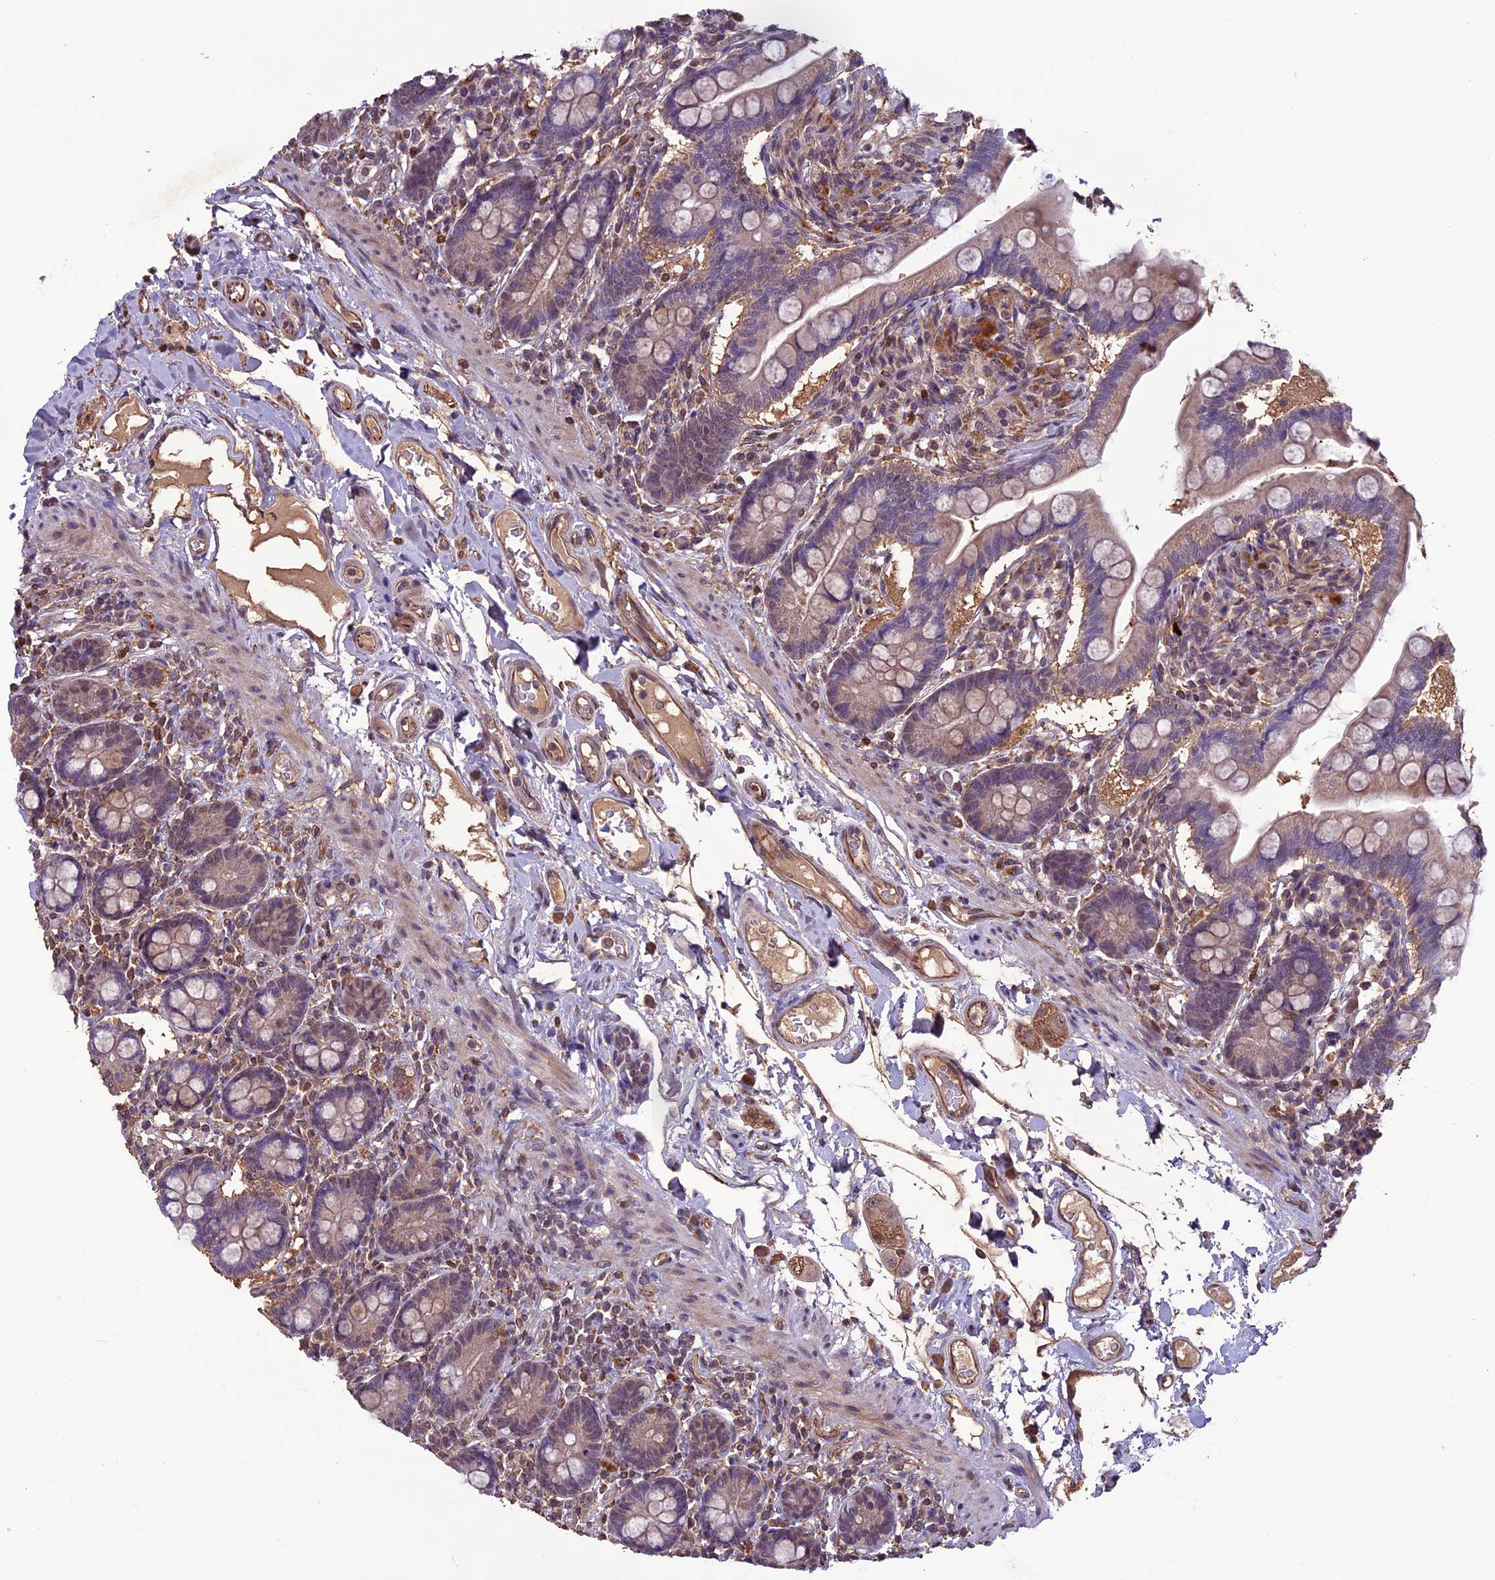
{"staining": {"intensity": "moderate", "quantity": ">75%", "location": "cytoplasmic/membranous"}, "tissue": "small intestine", "cell_type": "Glandular cells", "image_type": "normal", "snomed": [{"axis": "morphology", "description": "Normal tissue, NOS"}, {"axis": "topography", "description": "Small intestine"}], "caption": "Protein staining of benign small intestine shows moderate cytoplasmic/membranous positivity in approximately >75% of glandular cells.", "gene": "C3orf70", "patient": {"sex": "female", "age": 64}}